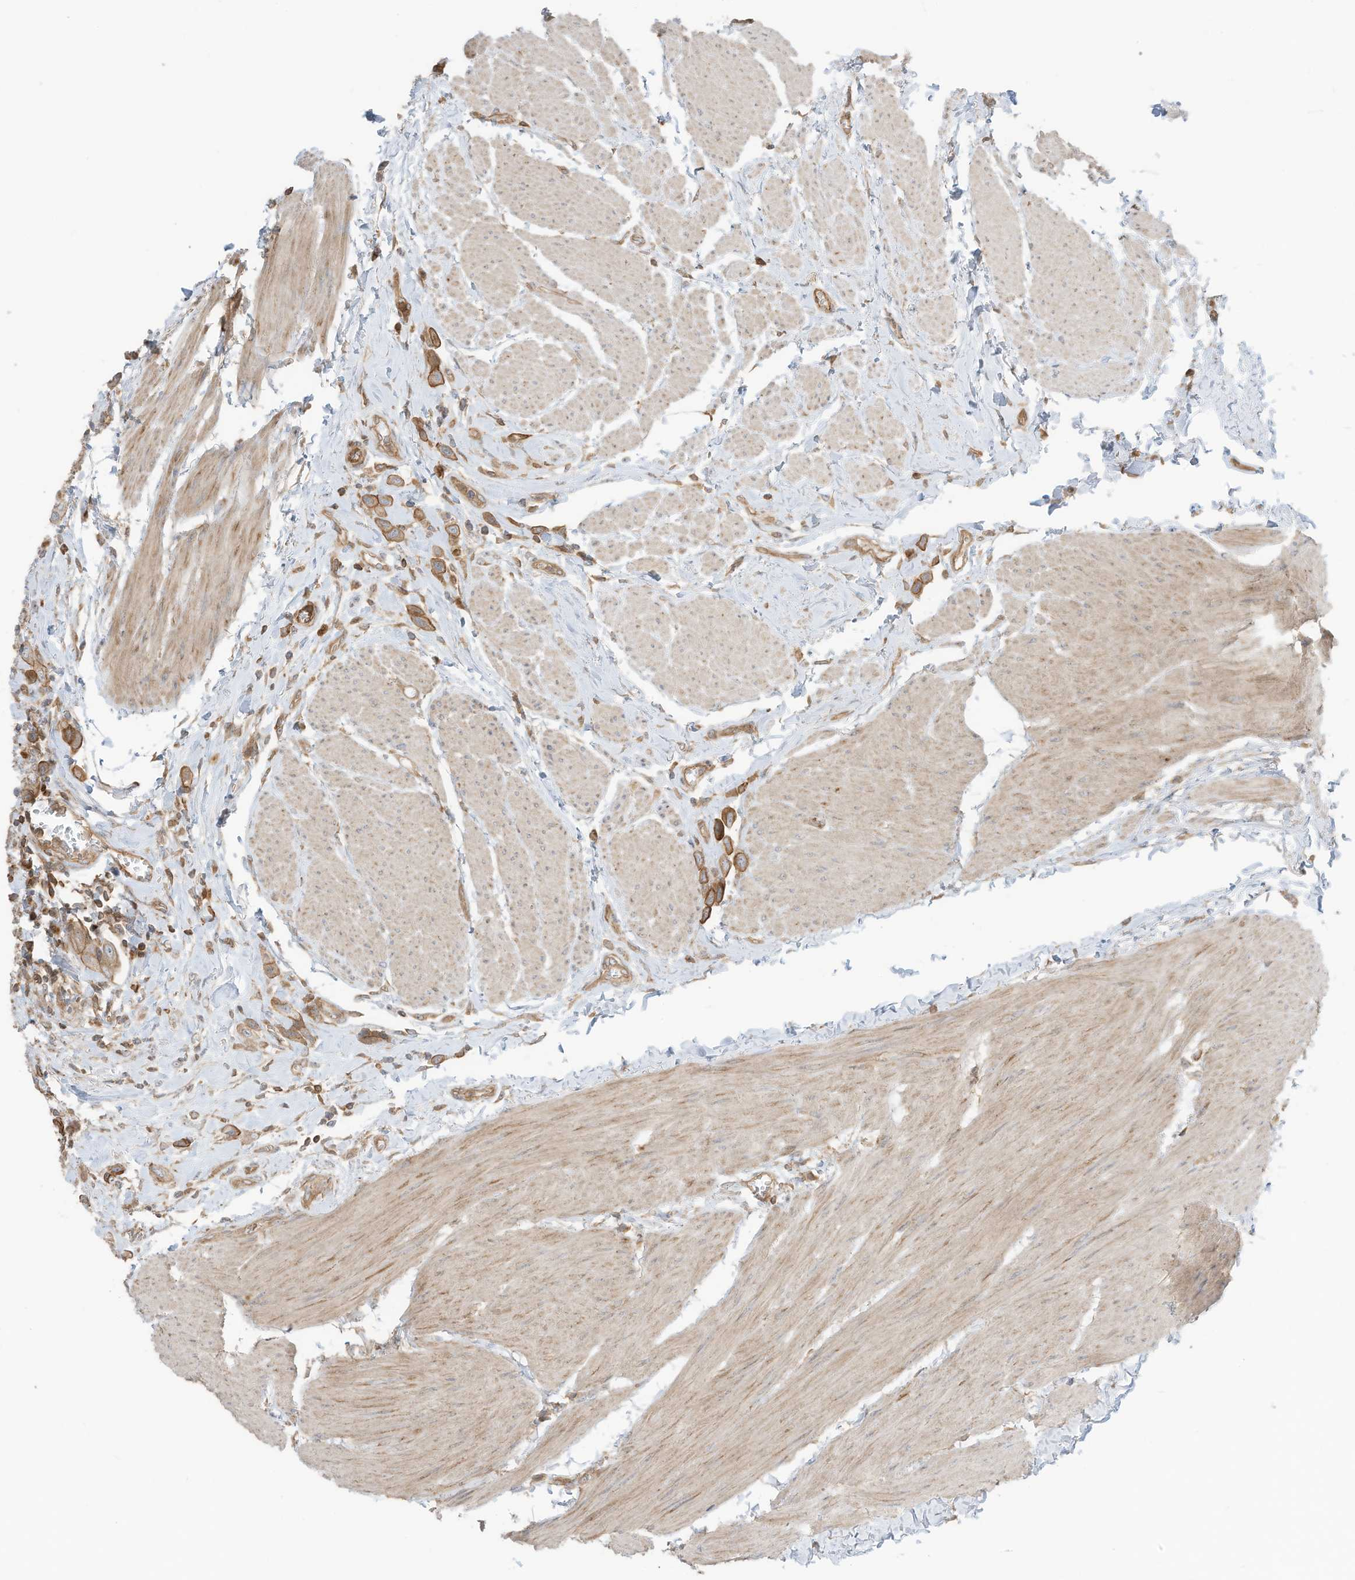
{"staining": {"intensity": "moderate", "quantity": ">75%", "location": "cytoplasmic/membranous"}, "tissue": "urothelial cancer", "cell_type": "Tumor cells", "image_type": "cancer", "snomed": [{"axis": "morphology", "description": "Urothelial carcinoma, High grade"}, {"axis": "topography", "description": "Urinary bladder"}], "caption": "About >75% of tumor cells in urothelial cancer show moderate cytoplasmic/membranous protein staining as visualized by brown immunohistochemical staining.", "gene": "SLC25A12", "patient": {"sex": "male", "age": 50}}